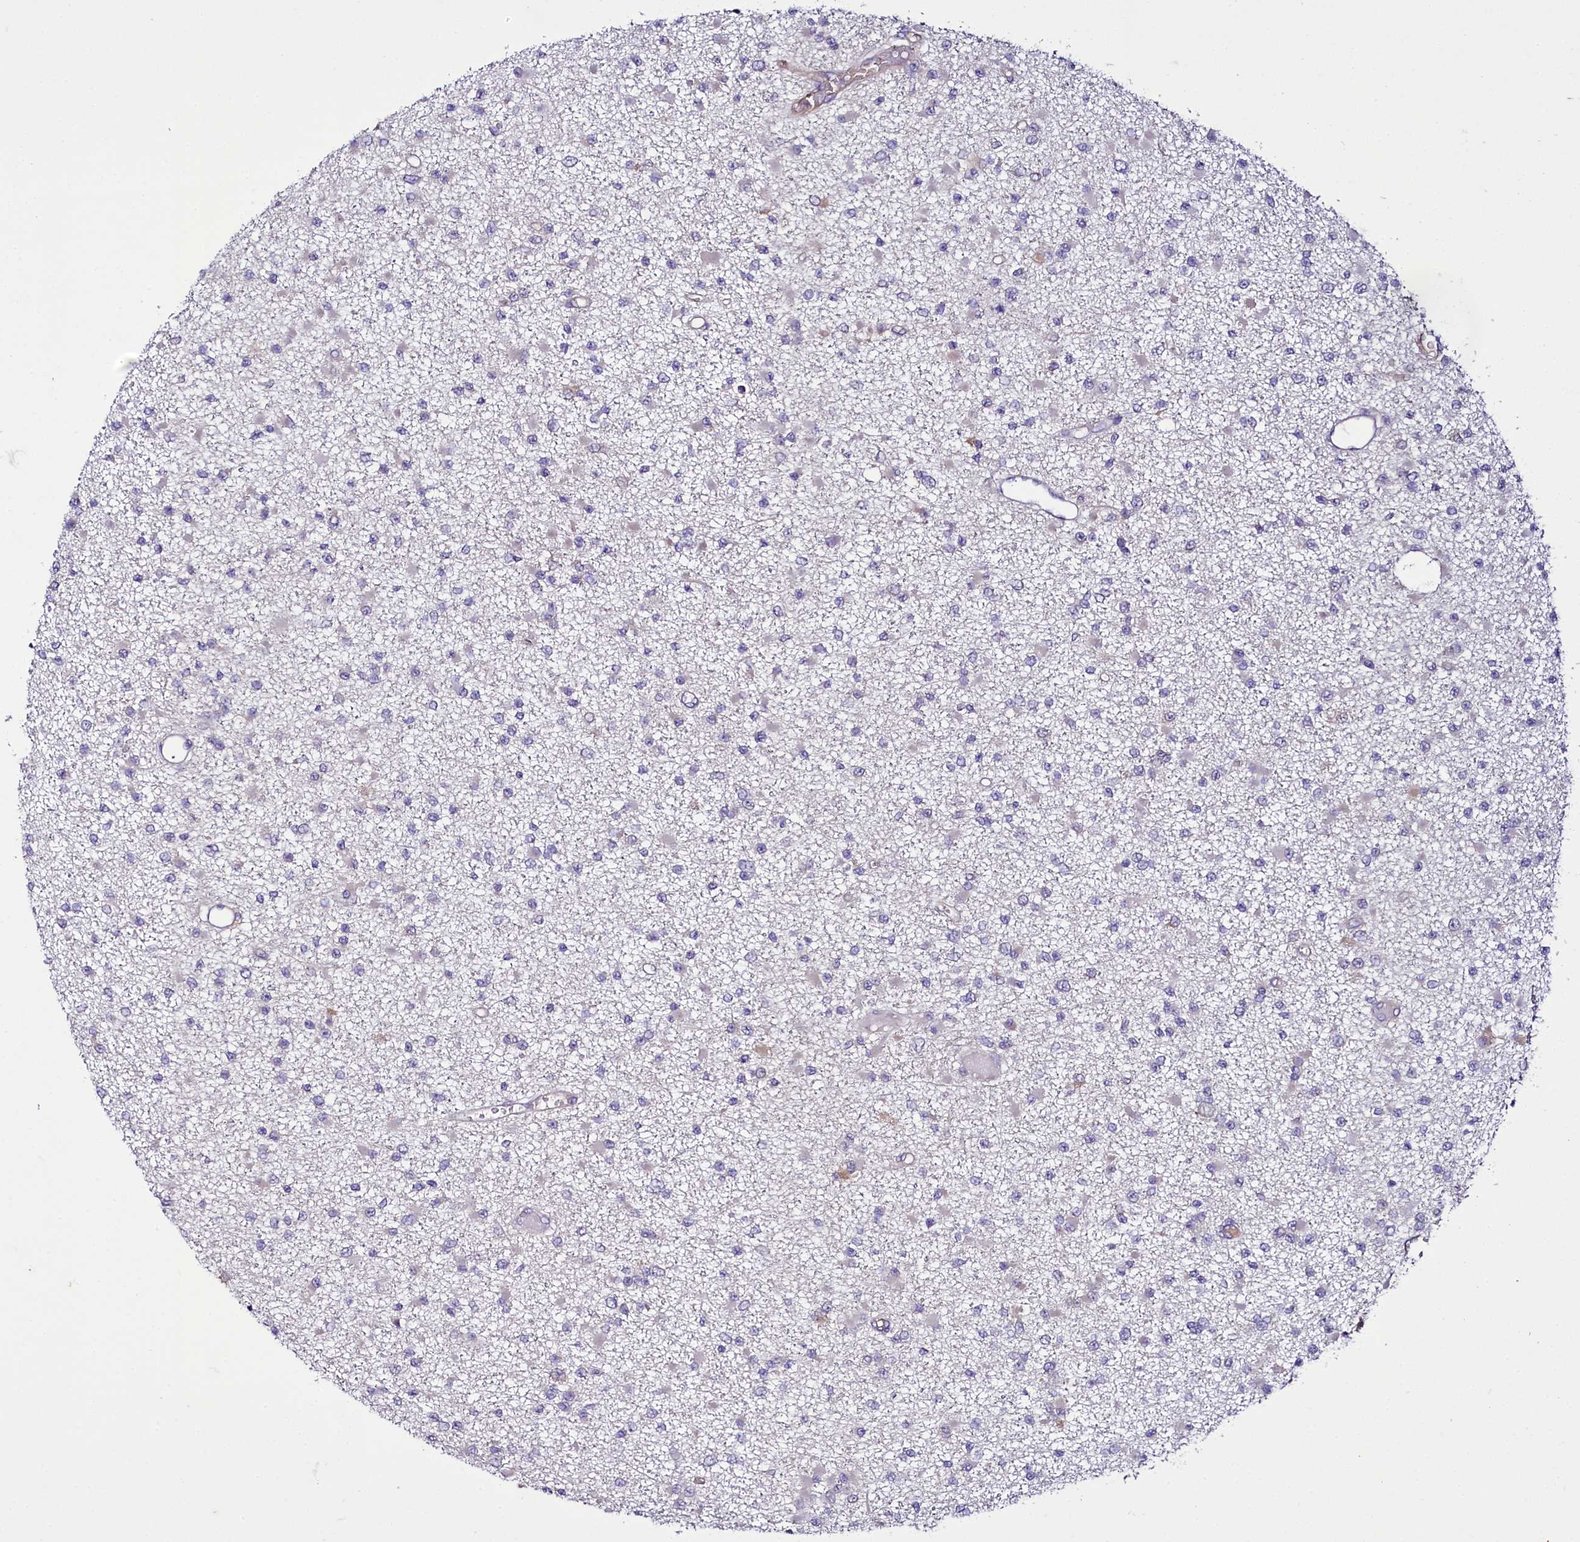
{"staining": {"intensity": "negative", "quantity": "none", "location": "none"}, "tissue": "glioma", "cell_type": "Tumor cells", "image_type": "cancer", "snomed": [{"axis": "morphology", "description": "Glioma, malignant, Low grade"}, {"axis": "topography", "description": "Brain"}], "caption": "Glioma was stained to show a protein in brown. There is no significant expression in tumor cells.", "gene": "ZC3H12C", "patient": {"sex": "female", "age": 22}}